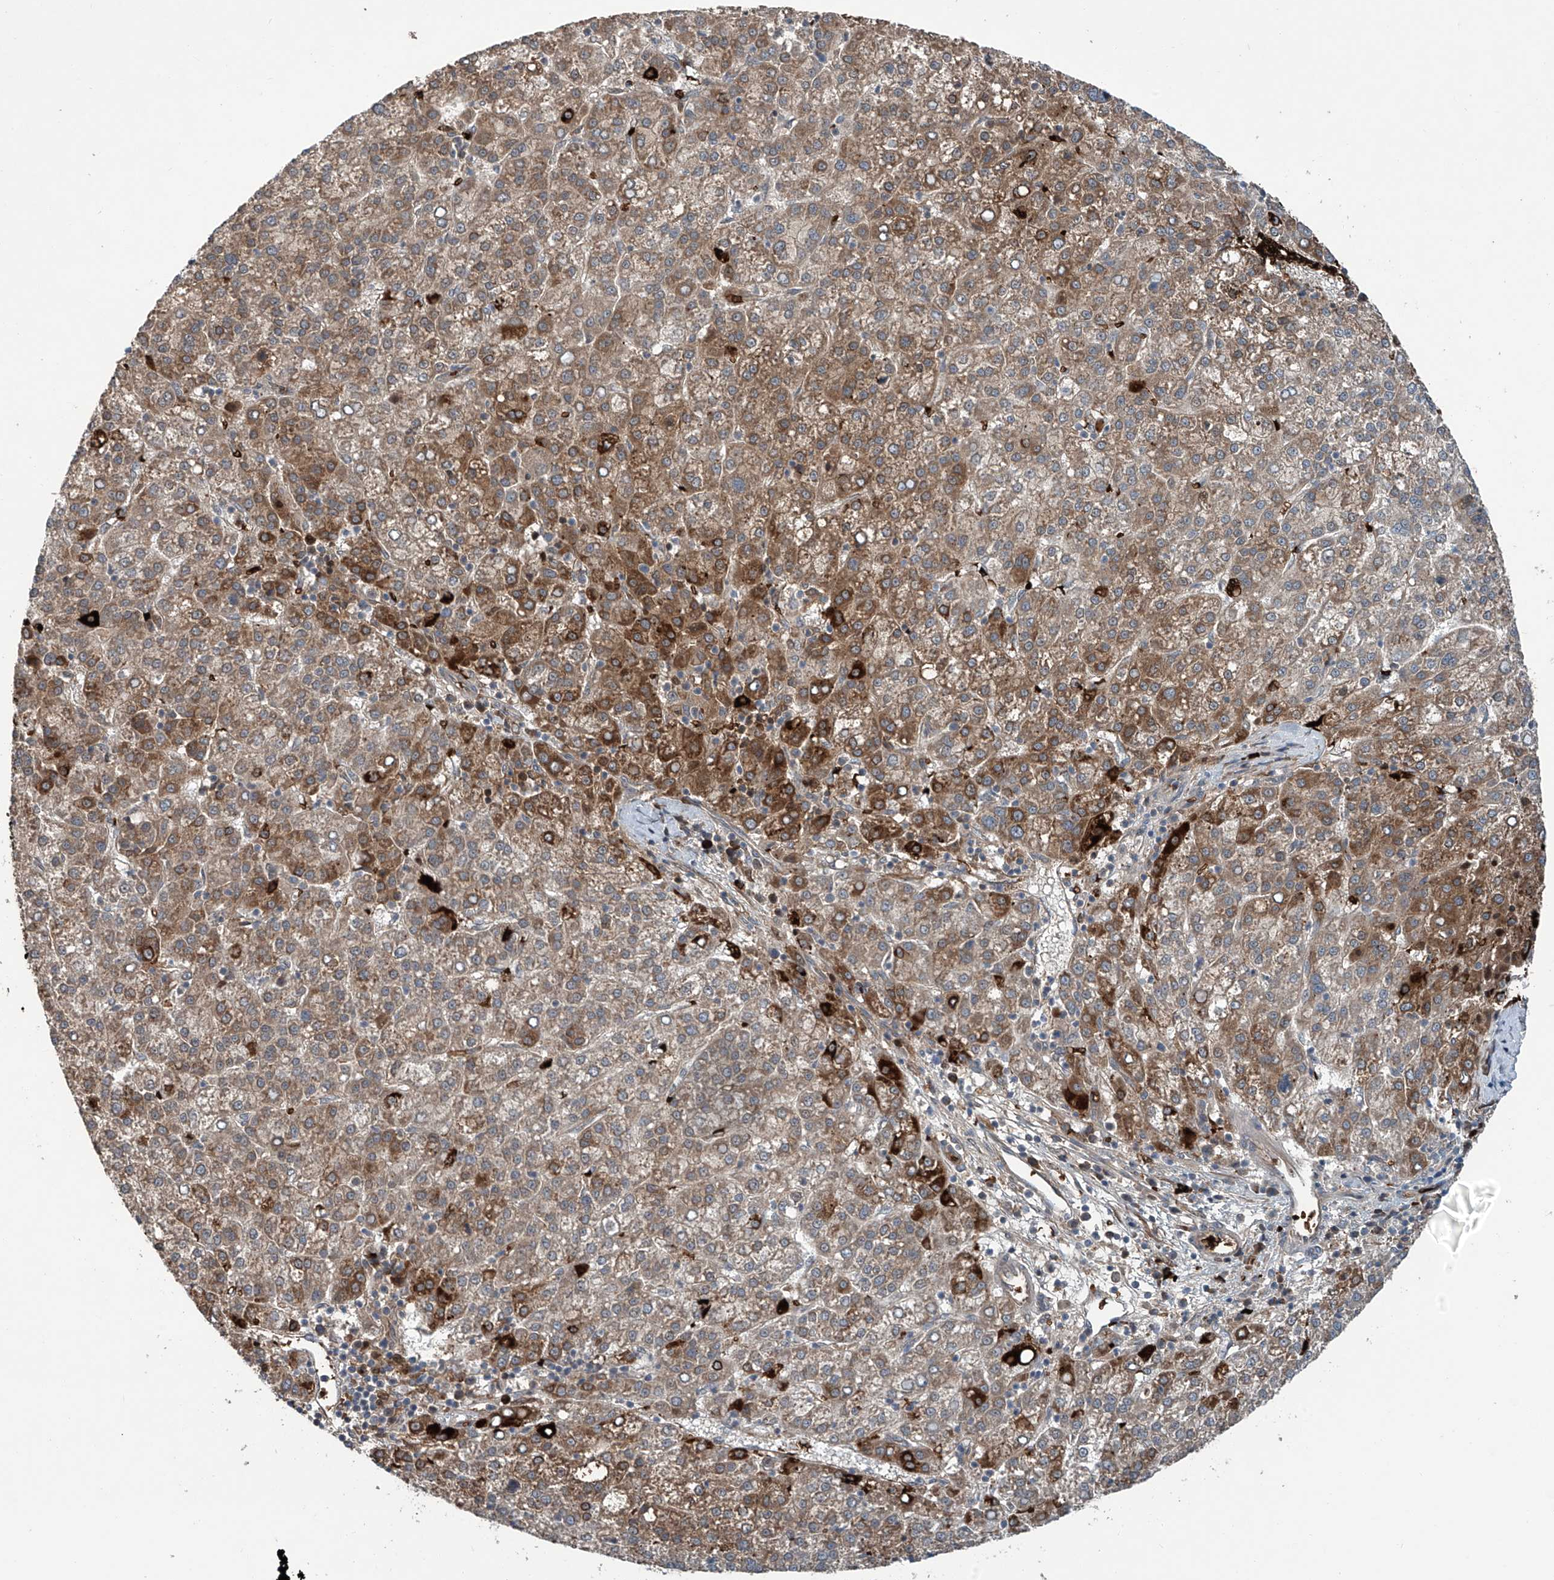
{"staining": {"intensity": "strong", "quantity": "<25%", "location": "cytoplasmic/membranous"}, "tissue": "liver cancer", "cell_type": "Tumor cells", "image_type": "cancer", "snomed": [{"axis": "morphology", "description": "Carcinoma, Hepatocellular, NOS"}, {"axis": "topography", "description": "Liver"}], "caption": "There is medium levels of strong cytoplasmic/membranous positivity in tumor cells of liver hepatocellular carcinoma, as demonstrated by immunohistochemical staining (brown color).", "gene": "ZDHHC9", "patient": {"sex": "female", "age": 58}}